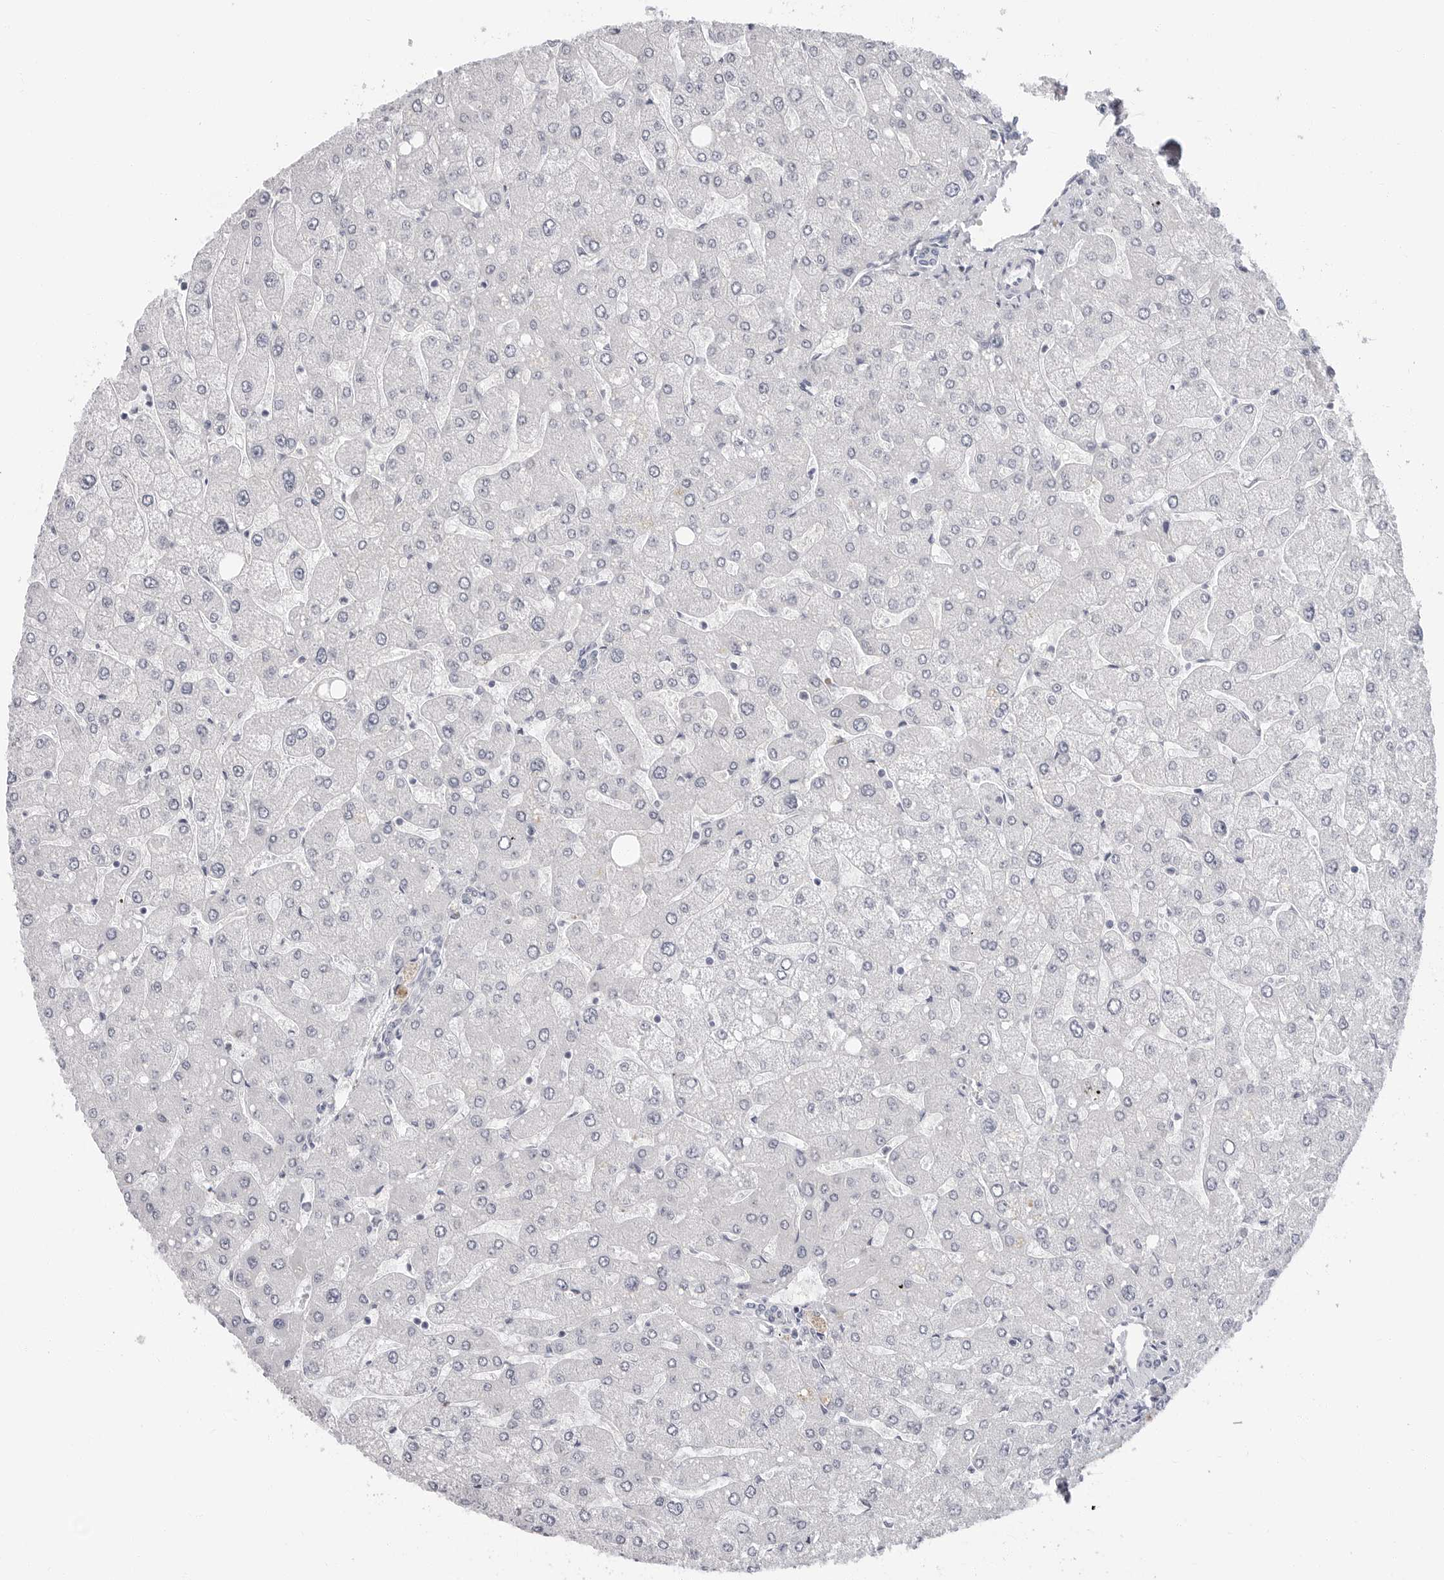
{"staining": {"intensity": "negative", "quantity": "none", "location": "none"}, "tissue": "liver", "cell_type": "Cholangiocytes", "image_type": "normal", "snomed": [{"axis": "morphology", "description": "Normal tissue, NOS"}, {"axis": "topography", "description": "Liver"}], "caption": "Immunohistochemistry photomicrograph of normal liver: human liver stained with DAB demonstrates no significant protein staining in cholangiocytes.", "gene": "ERICH3", "patient": {"sex": "male", "age": 55}}